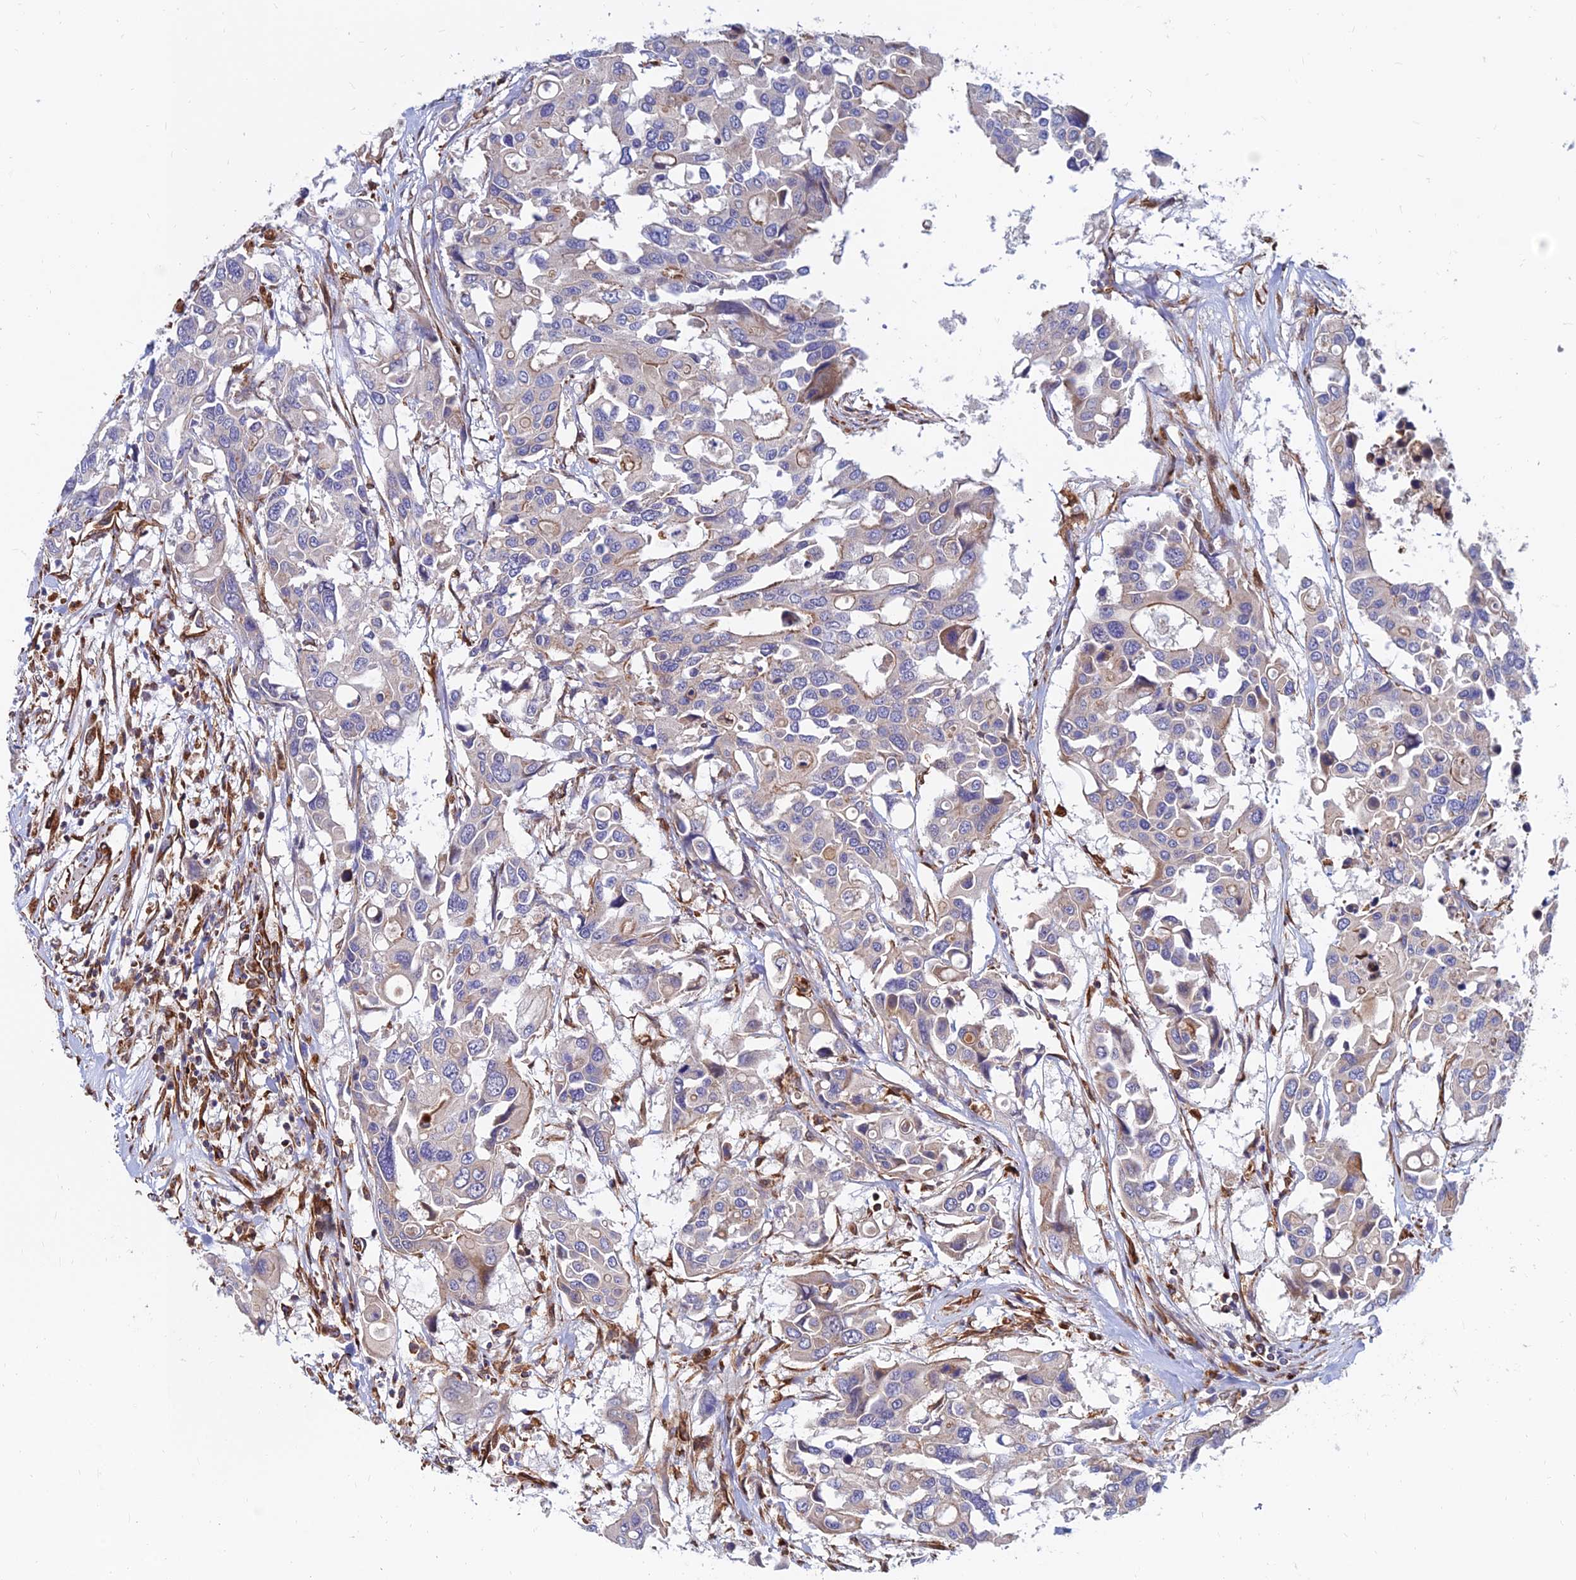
{"staining": {"intensity": "moderate", "quantity": "<25%", "location": "cytoplasmic/membranous"}, "tissue": "colorectal cancer", "cell_type": "Tumor cells", "image_type": "cancer", "snomed": [{"axis": "morphology", "description": "Adenocarcinoma, NOS"}, {"axis": "topography", "description": "Colon"}], "caption": "Immunohistochemistry (IHC) photomicrograph of neoplastic tissue: colorectal adenocarcinoma stained using IHC exhibits low levels of moderate protein expression localized specifically in the cytoplasmic/membranous of tumor cells, appearing as a cytoplasmic/membranous brown color.", "gene": "CDK18", "patient": {"sex": "male", "age": 77}}